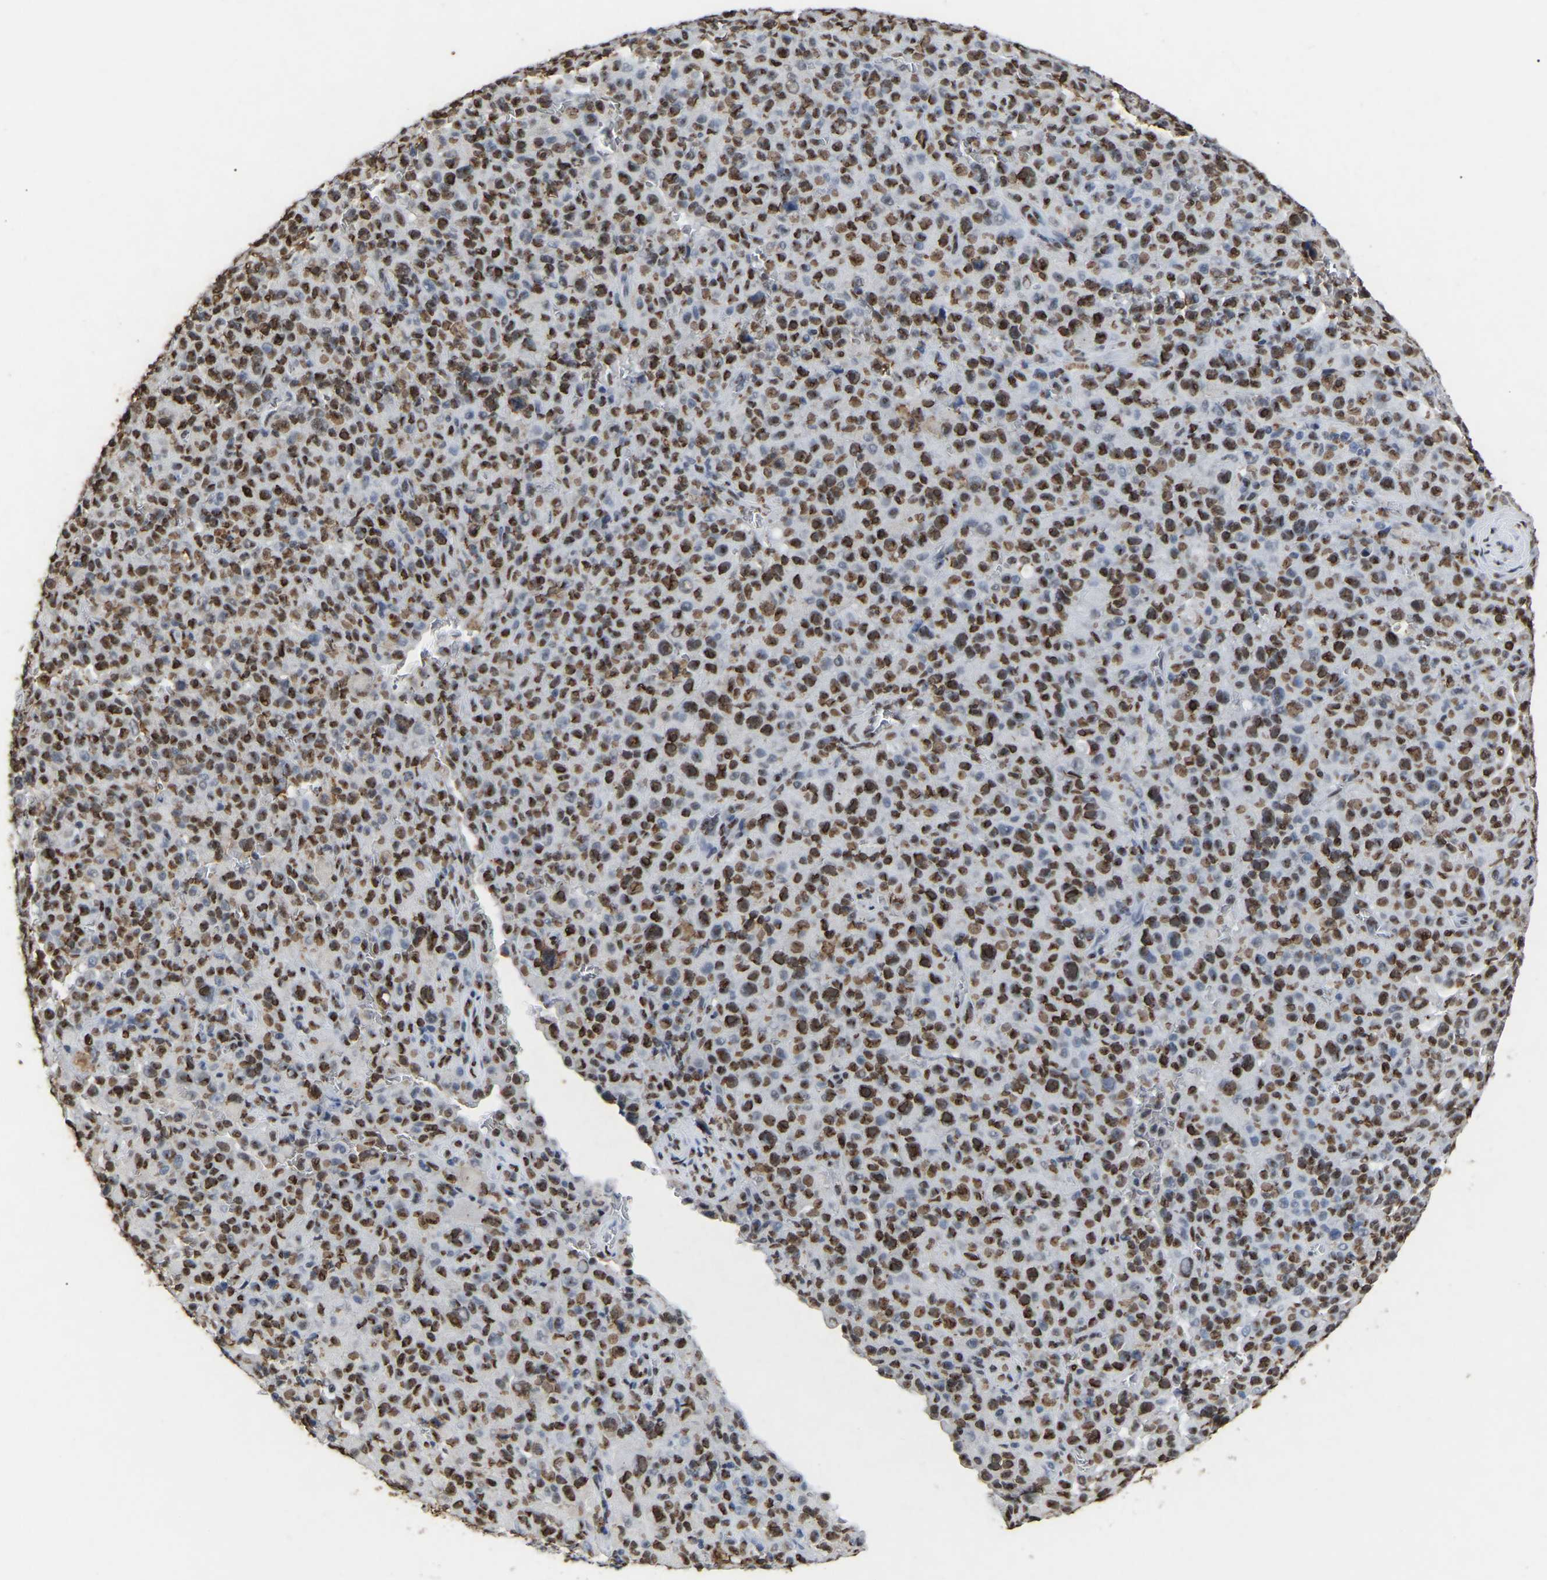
{"staining": {"intensity": "strong", "quantity": ">75%", "location": "nuclear"}, "tissue": "melanoma", "cell_type": "Tumor cells", "image_type": "cancer", "snomed": [{"axis": "morphology", "description": "Malignant melanoma, NOS"}, {"axis": "topography", "description": "Skin"}], "caption": "There is high levels of strong nuclear positivity in tumor cells of melanoma, as demonstrated by immunohistochemical staining (brown color).", "gene": "RBL2", "patient": {"sex": "female", "age": 82}}